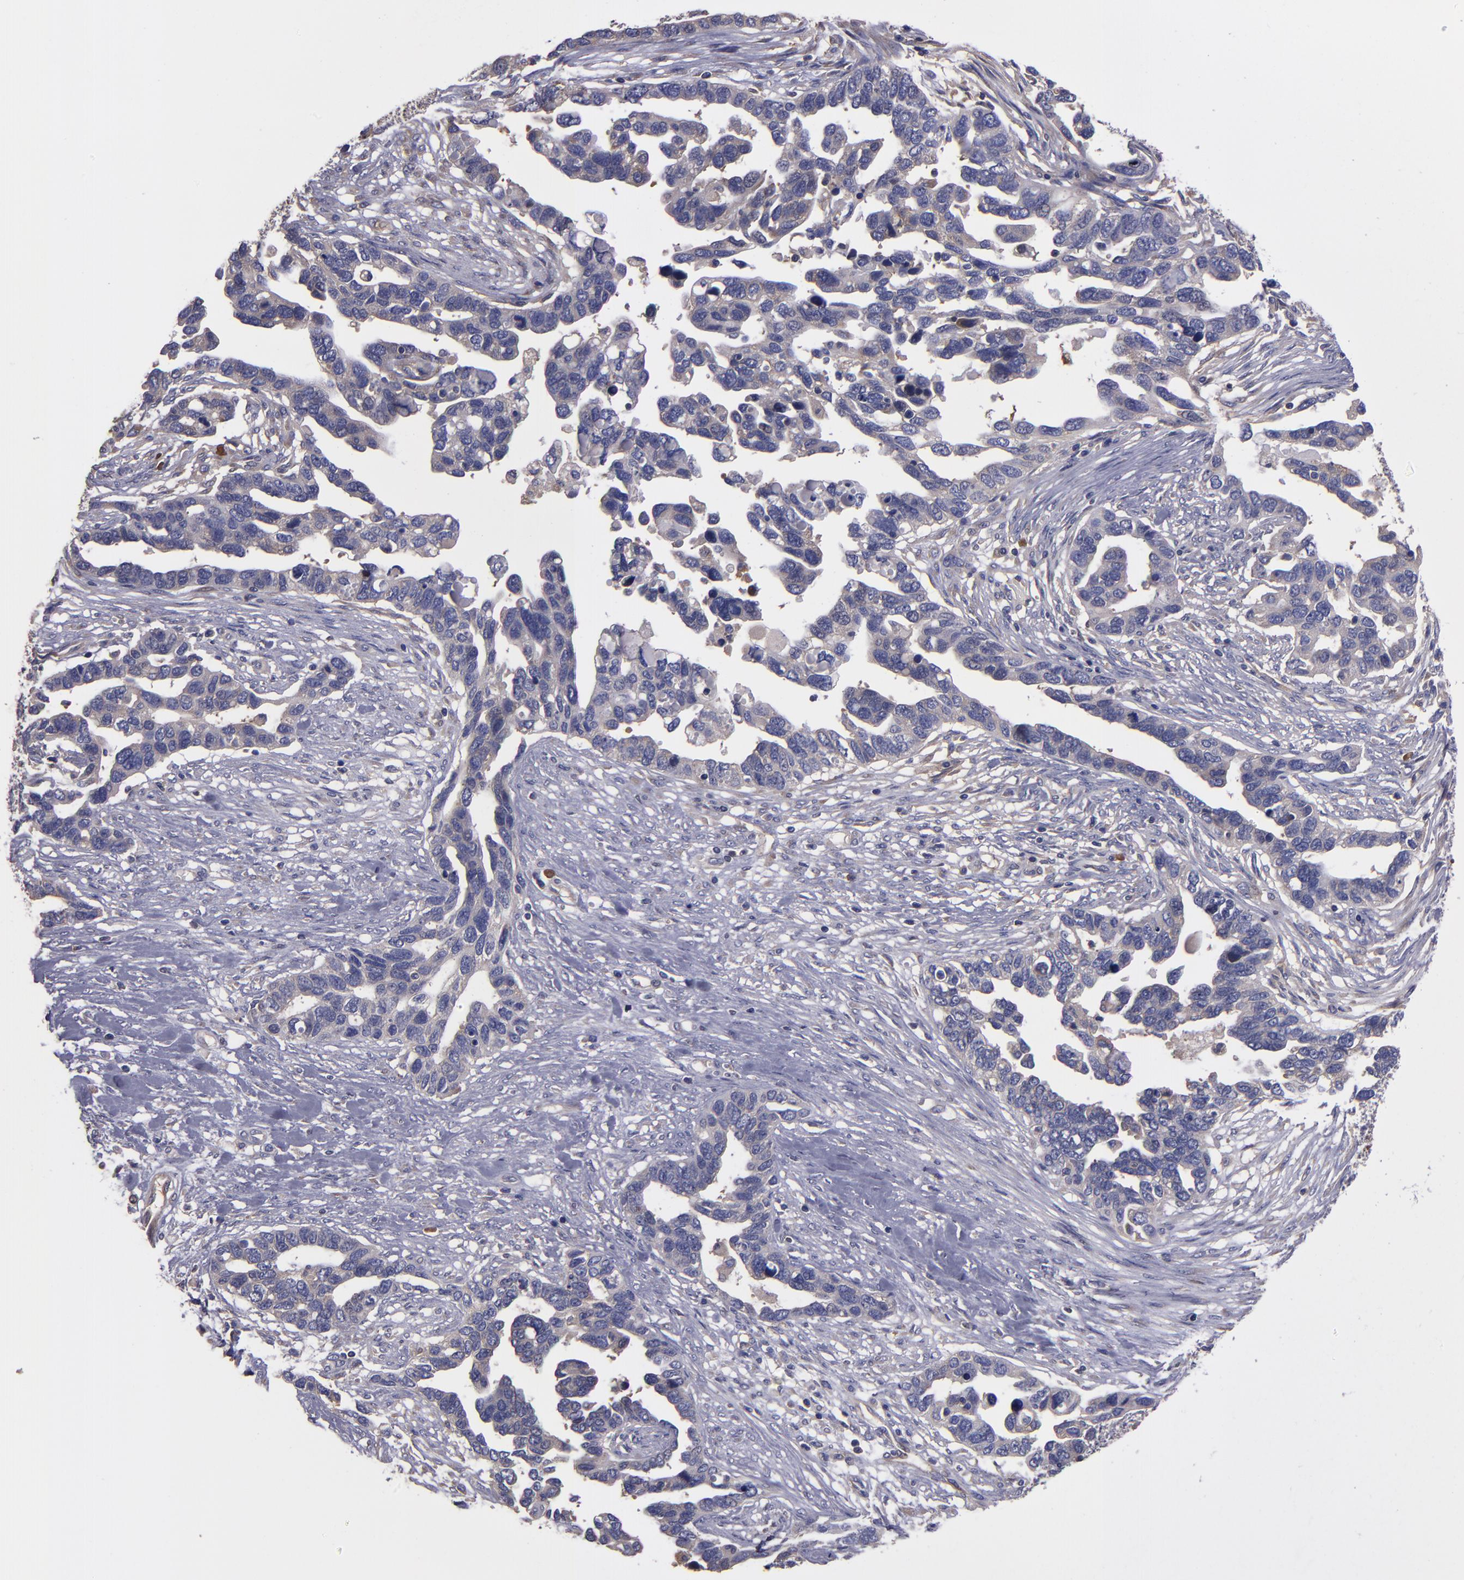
{"staining": {"intensity": "weak", "quantity": "25%-75%", "location": "cytoplasmic/membranous"}, "tissue": "ovarian cancer", "cell_type": "Tumor cells", "image_type": "cancer", "snomed": [{"axis": "morphology", "description": "Cystadenocarcinoma, serous, NOS"}, {"axis": "topography", "description": "Ovary"}], "caption": "Immunohistochemical staining of ovarian cancer (serous cystadenocarcinoma) demonstrates low levels of weak cytoplasmic/membranous protein positivity in approximately 25%-75% of tumor cells.", "gene": "CARS1", "patient": {"sex": "female", "age": 54}}